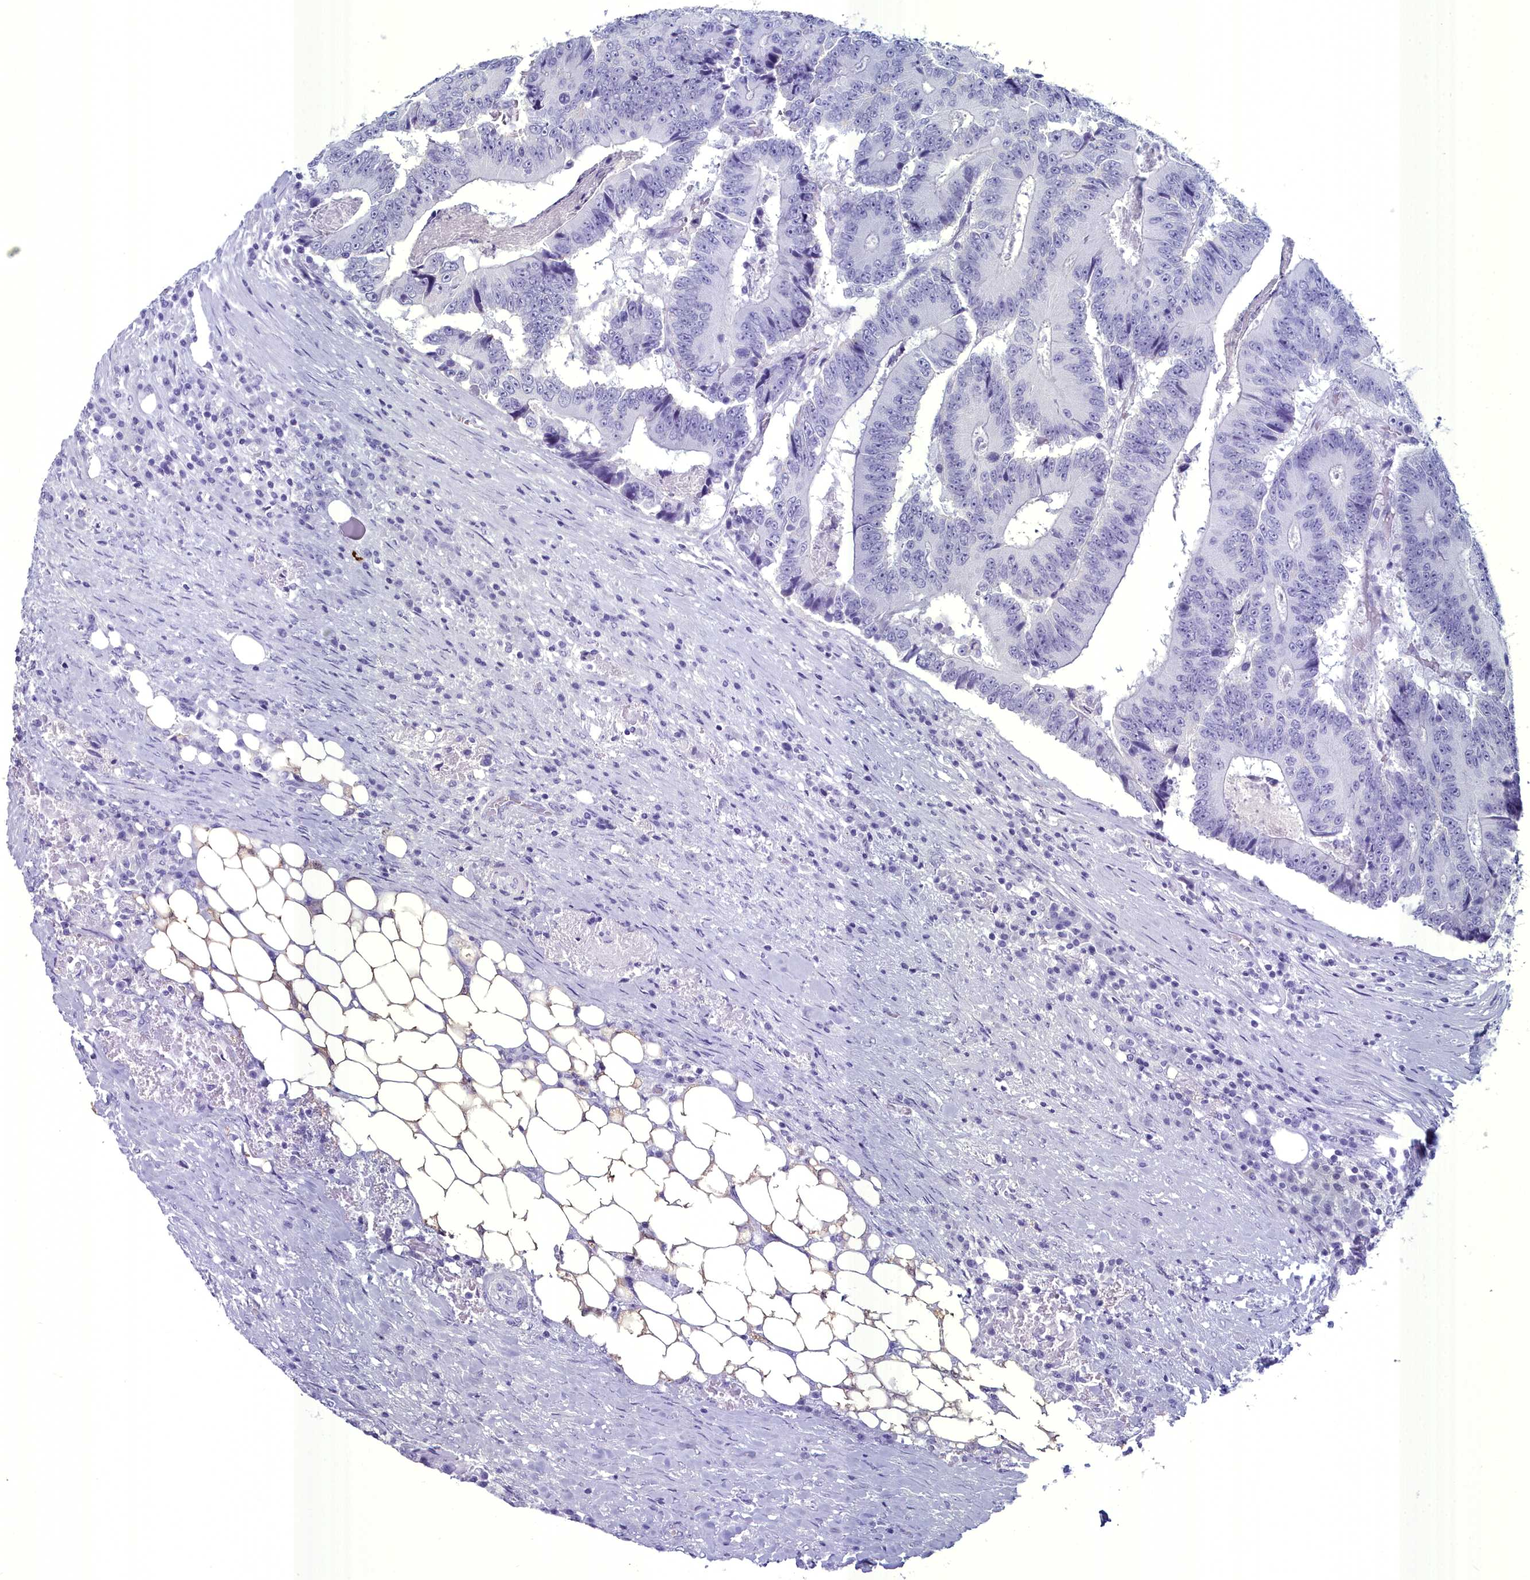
{"staining": {"intensity": "negative", "quantity": "none", "location": "none"}, "tissue": "colorectal cancer", "cell_type": "Tumor cells", "image_type": "cancer", "snomed": [{"axis": "morphology", "description": "Adenocarcinoma, NOS"}, {"axis": "topography", "description": "Colon"}], "caption": "Immunohistochemical staining of colorectal adenocarcinoma exhibits no significant expression in tumor cells.", "gene": "MAP6", "patient": {"sex": "male", "age": 83}}